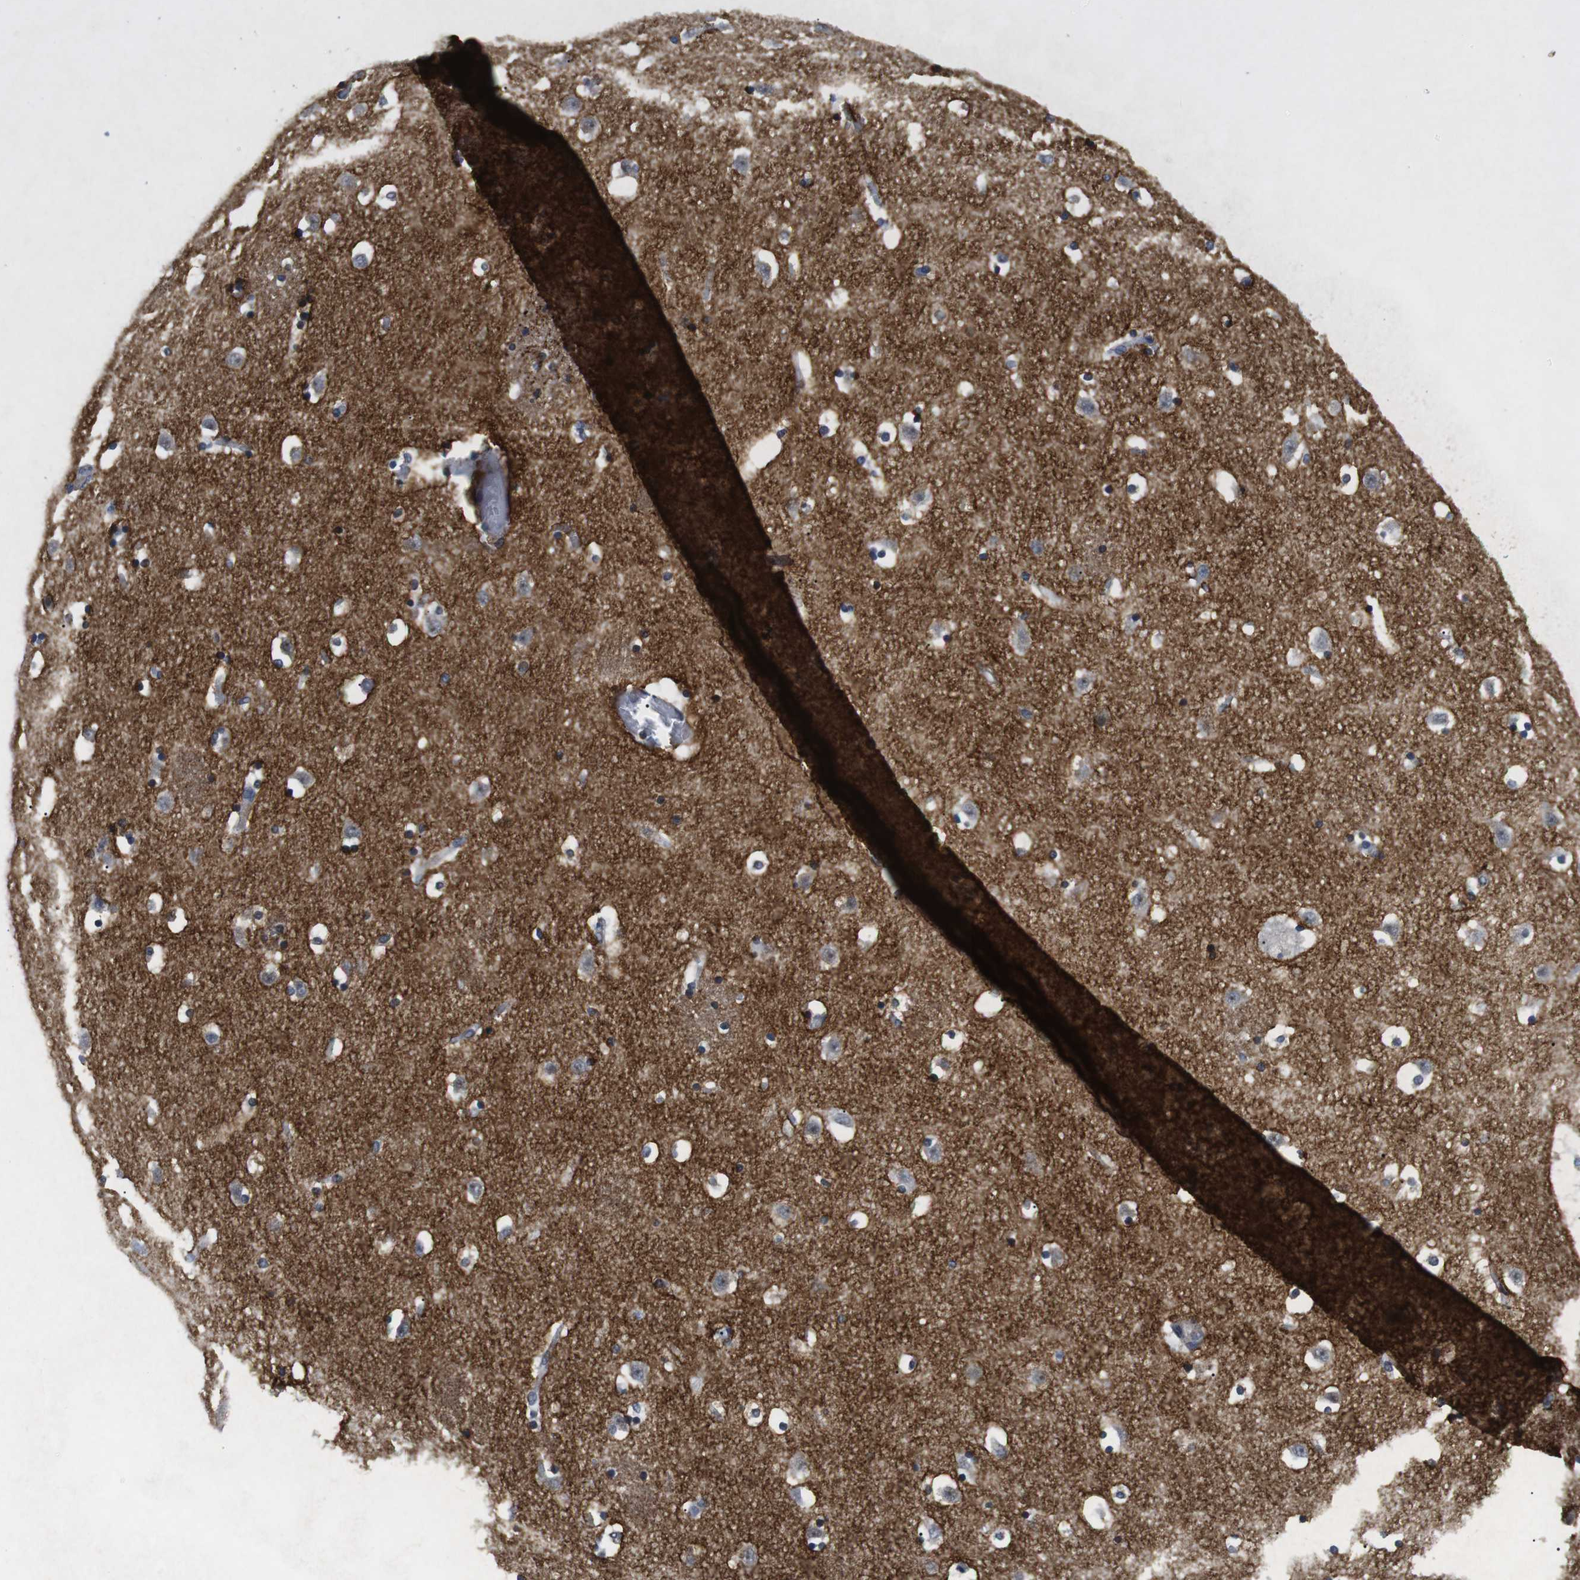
{"staining": {"intensity": "moderate", "quantity": "25%-75%", "location": "cytoplasmic/membranous"}, "tissue": "caudate", "cell_type": "Glial cells", "image_type": "normal", "snomed": [{"axis": "morphology", "description": "Normal tissue, NOS"}, {"axis": "topography", "description": "Lateral ventricle wall"}], "caption": "Immunohistochemical staining of normal human caudate reveals moderate cytoplasmic/membranous protein expression in approximately 25%-75% of glial cells.", "gene": "NECTIN1", "patient": {"sex": "male", "age": 45}}